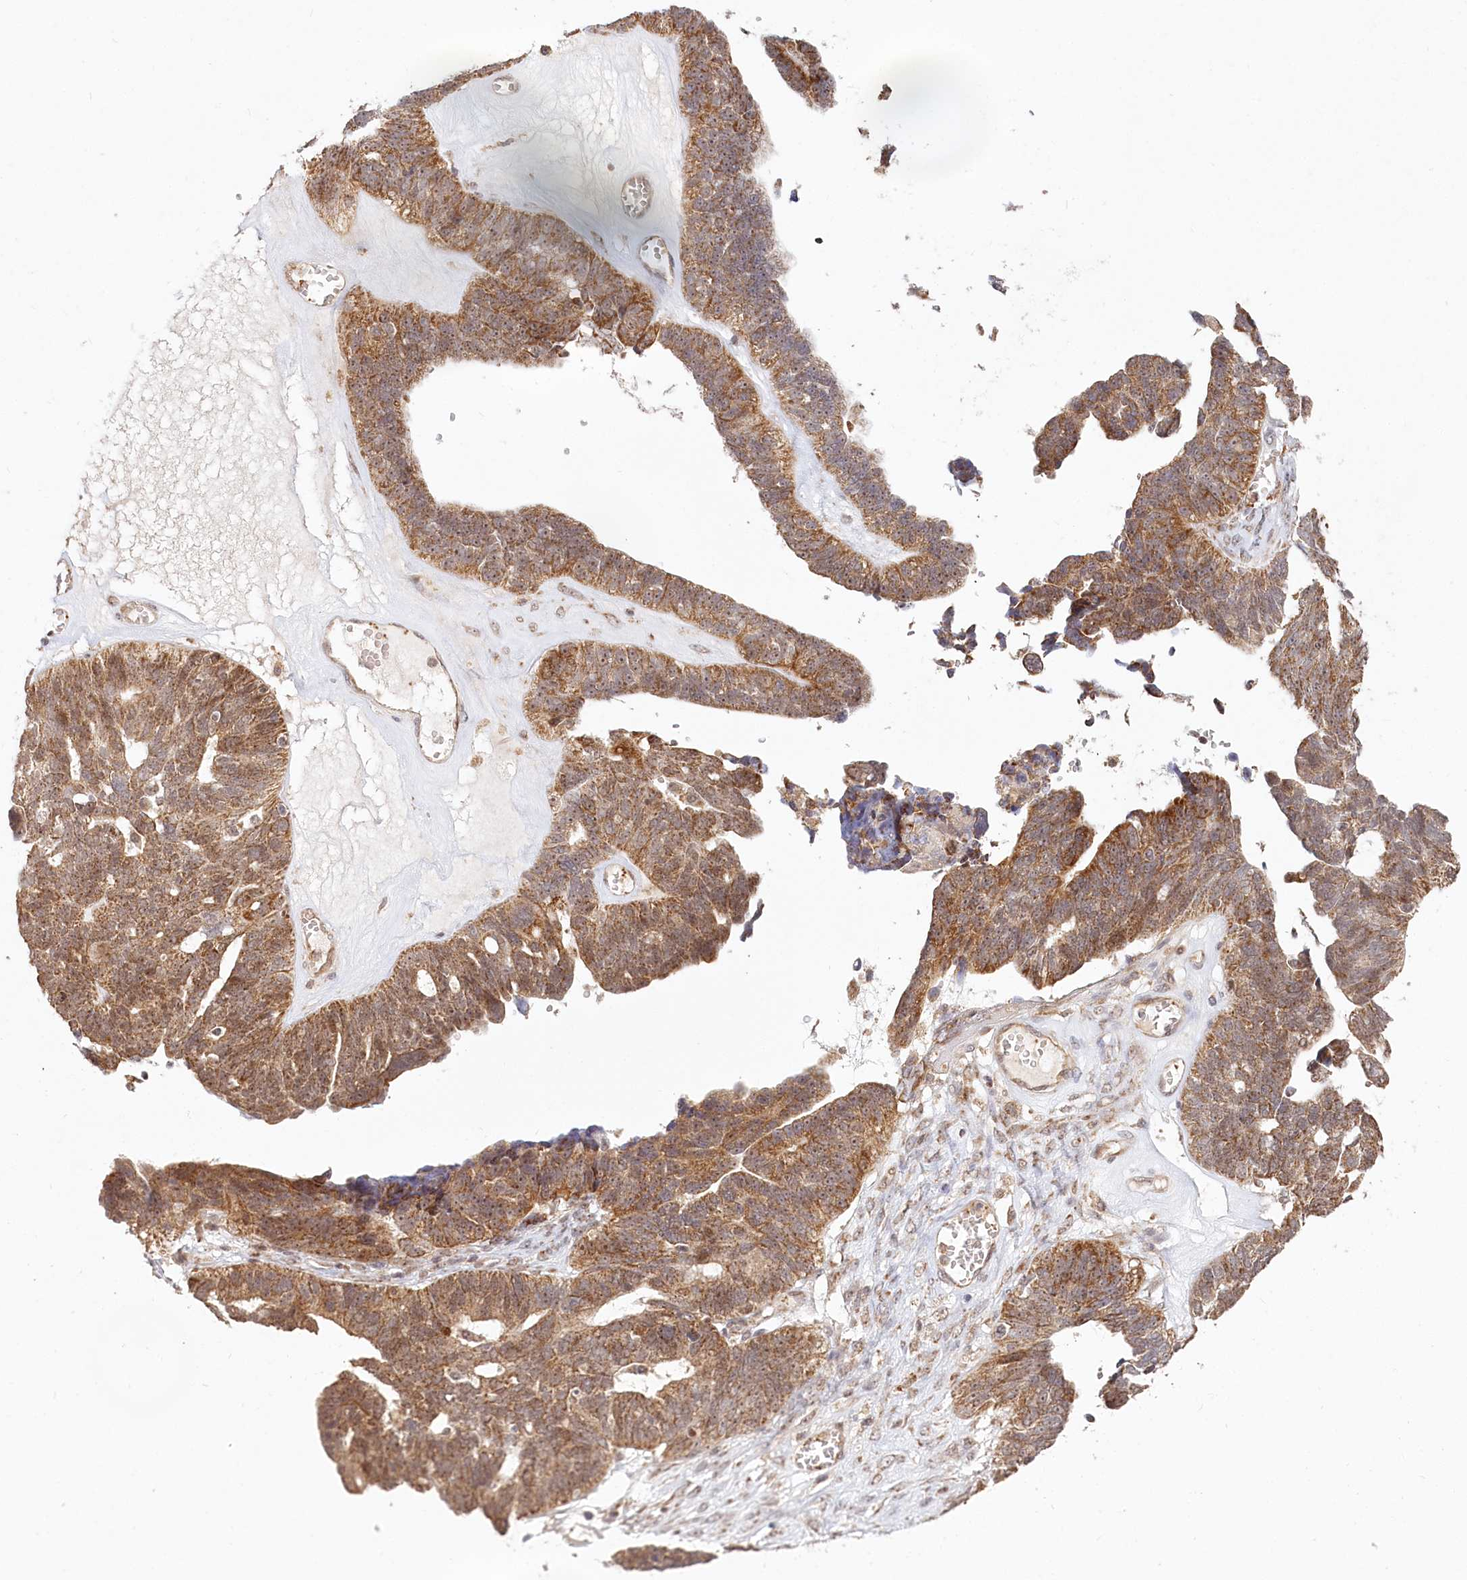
{"staining": {"intensity": "moderate", "quantity": ">75%", "location": "cytoplasmic/membranous"}, "tissue": "ovarian cancer", "cell_type": "Tumor cells", "image_type": "cancer", "snomed": [{"axis": "morphology", "description": "Cystadenocarcinoma, serous, NOS"}, {"axis": "topography", "description": "Ovary"}], "caption": "Immunohistochemistry micrograph of human serous cystadenocarcinoma (ovarian) stained for a protein (brown), which displays medium levels of moderate cytoplasmic/membranous expression in about >75% of tumor cells.", "gene": "RTN4IP1", "patient": {"sex": "female", "age": 79}}